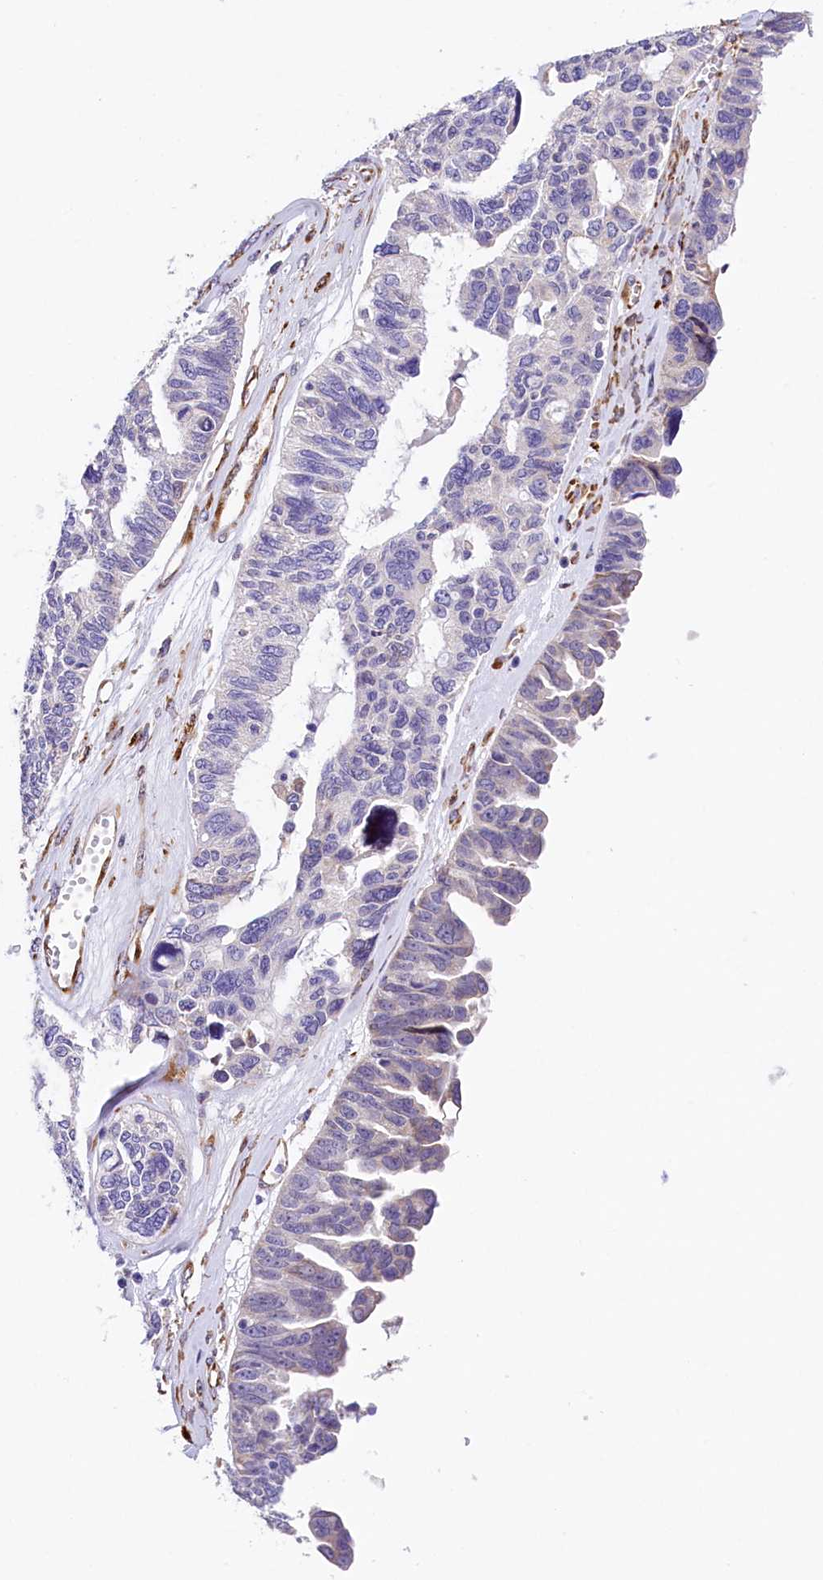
{"staining": {"intensity": "negative", "quantity": "none", "location": "none"}, "tissue": "ovarian cancer", "cell_type": "Tumor cells", "image_type": "cancer", "snomed": [{"axis": "morphology", "description": "Cystadenocarcinoma, serous, NOS"}, {"axis": "topography", "description": "Ovary"}], "caption": "Immunohistochemical staining of human ovarian serous cystadenocarcinoma shows no significant staining in tumor cells.", "gene": "ITGA1", "patient": {"sex": "female", "age": 79}}